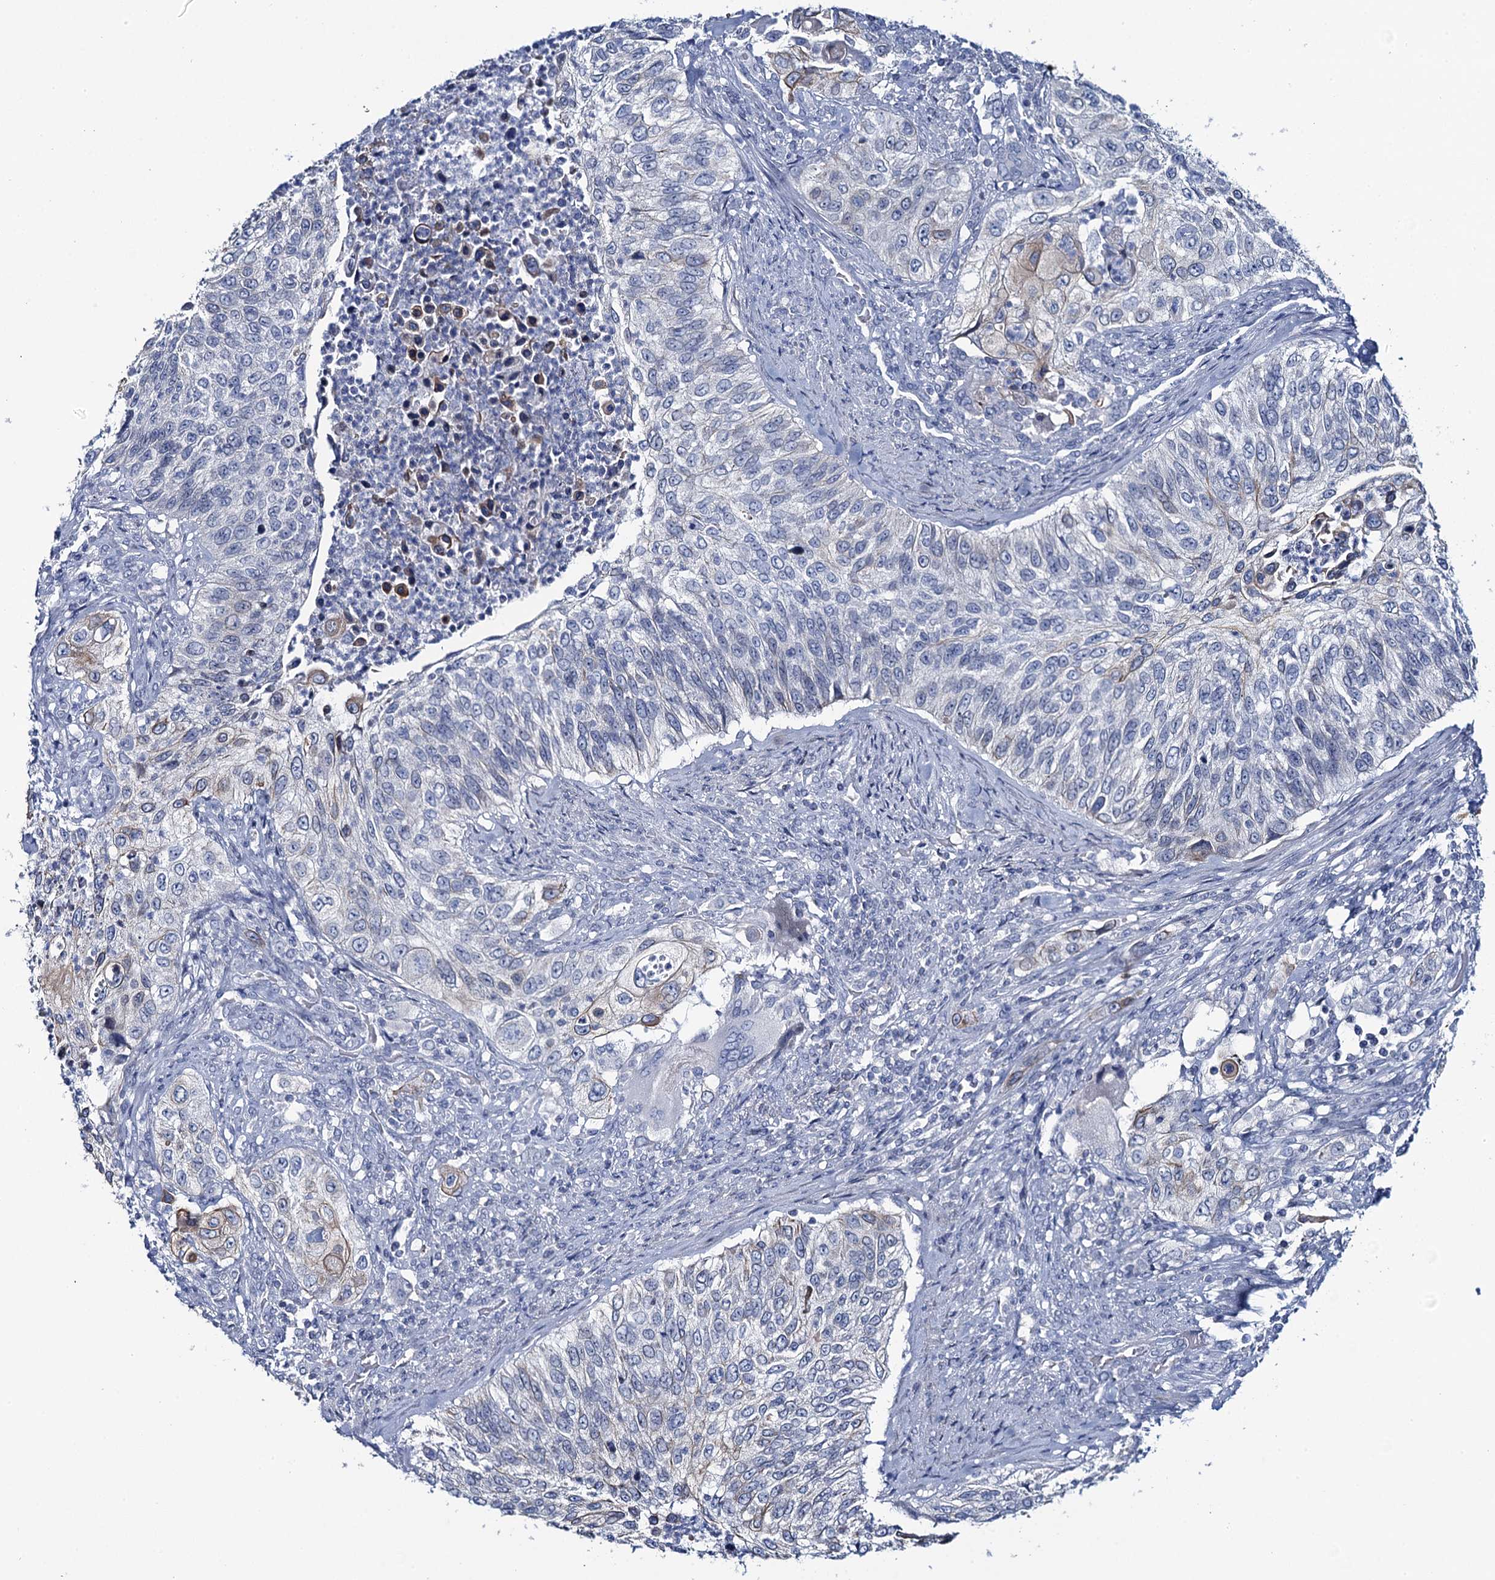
{"staining": {"intensity": "weak", "quantity": "<25%", "location": "cytoplasmic/membranous"}, "tissue": "urothelial cancer", "cell_type": "Tumor cells", "image_type": "cancer", "snomed": [{"axis": "morphology", "description": "Urothelial carcinoma, High grade"}, {"axis": "topography", "description": "Urinary bladder"}], "caption": "Immunohistochemical staining of urothelial cancer shows no significant staining in tumor cells. (Immunohistochemistry (ihc), brightfield microscopy, high magnification).", "gene": "TOX3", "patient": {"sex": "female", "age": 60}}